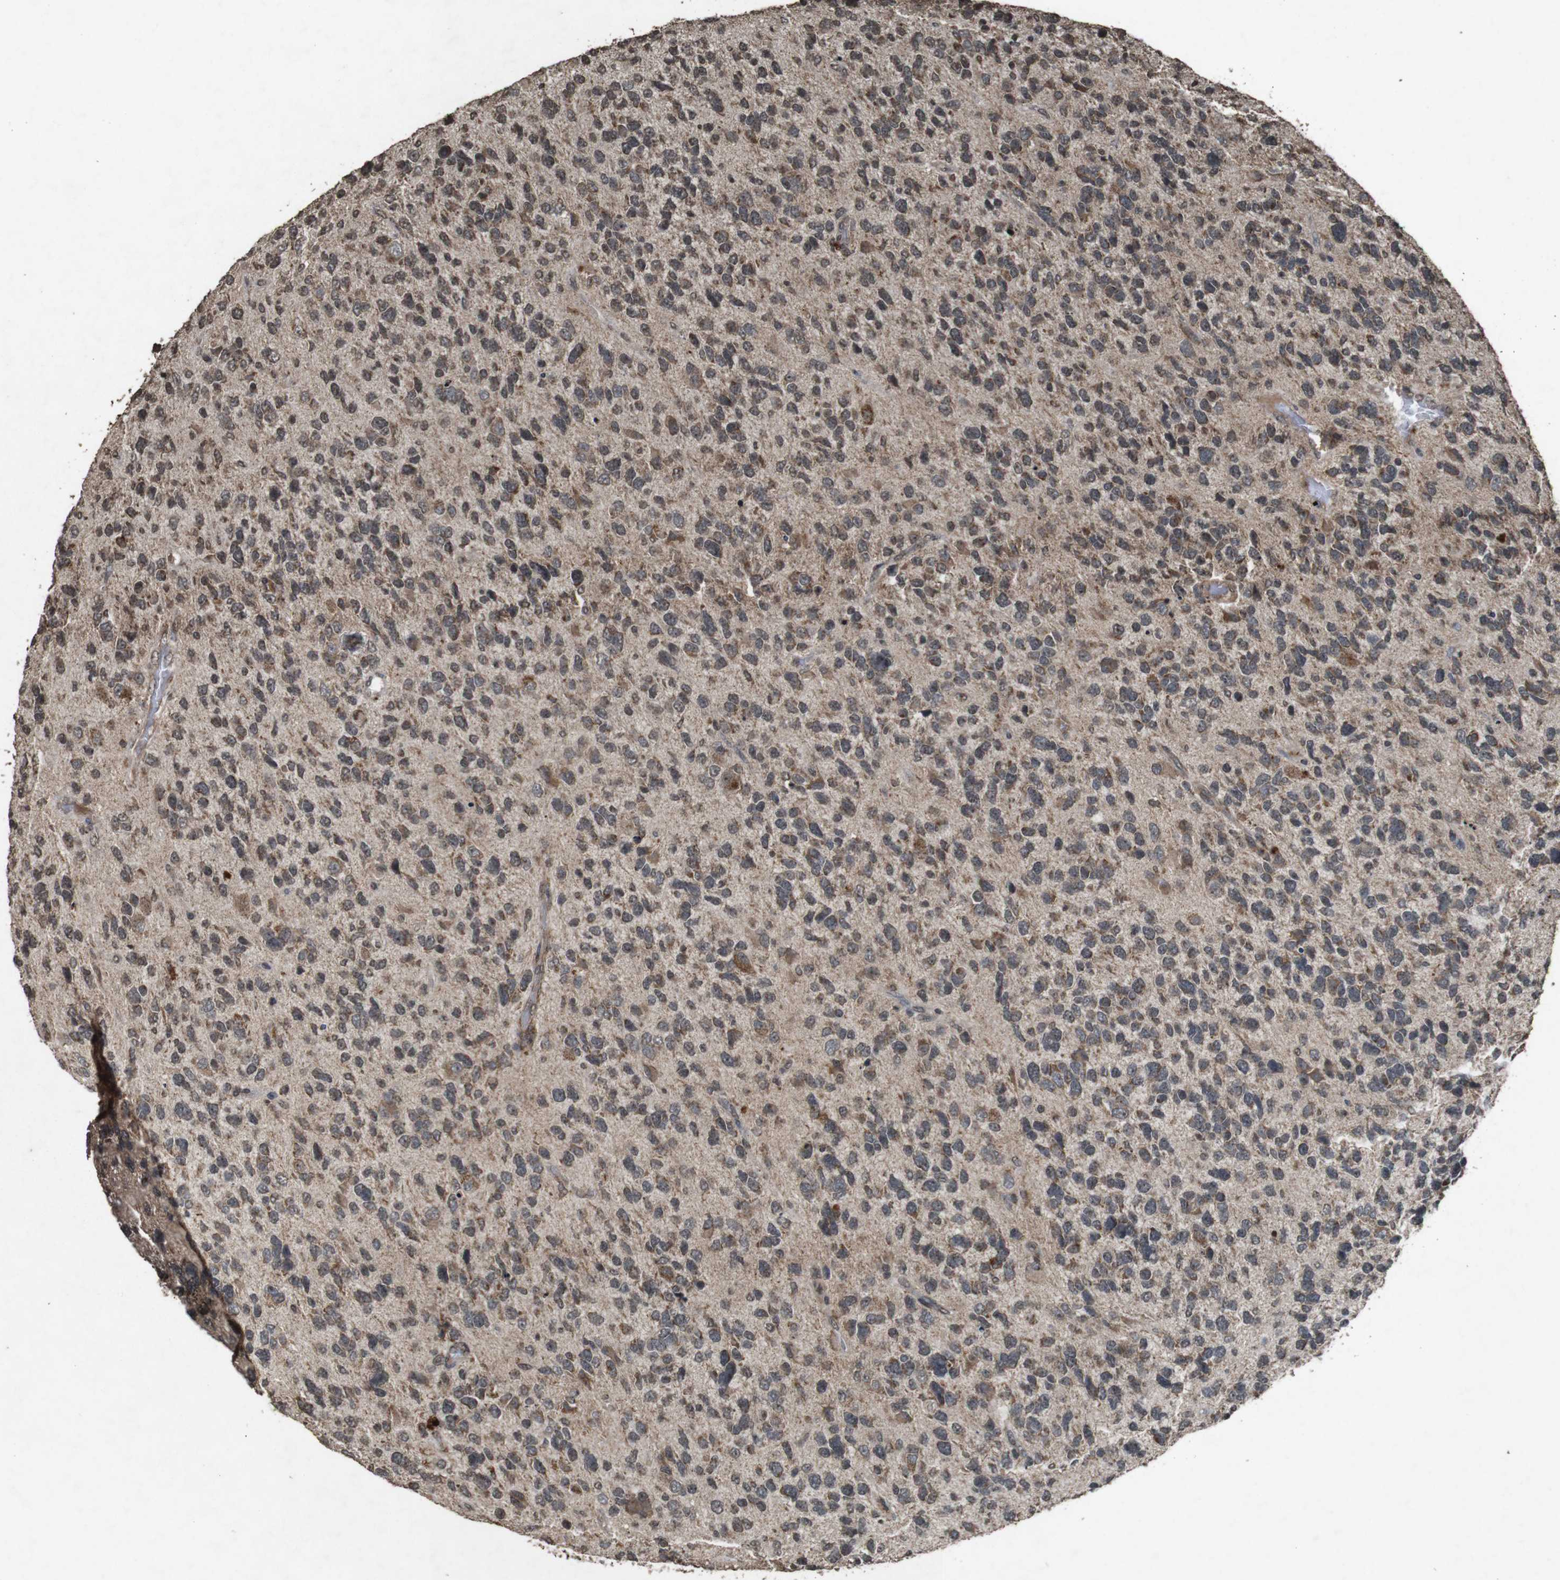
{"staining": {"intensity": "weak", "quantity": "<25%", "location": "cytoplasmic/membranous"}, "tissue": "glioma", "cell_type": "Tumor cells", "image_type": "cancer", "snomed": [{"axis": "morphology", "description": "Glioma, malignant, High grade"}, {"axis": "topography", "description": "Brain"}], "caption": "Malignant glioma (high-grade) stained for a protein using IHC shows no expression tumor cells.", "gene": "SORL1", "patient": {"sex": "female", "age": 58}}